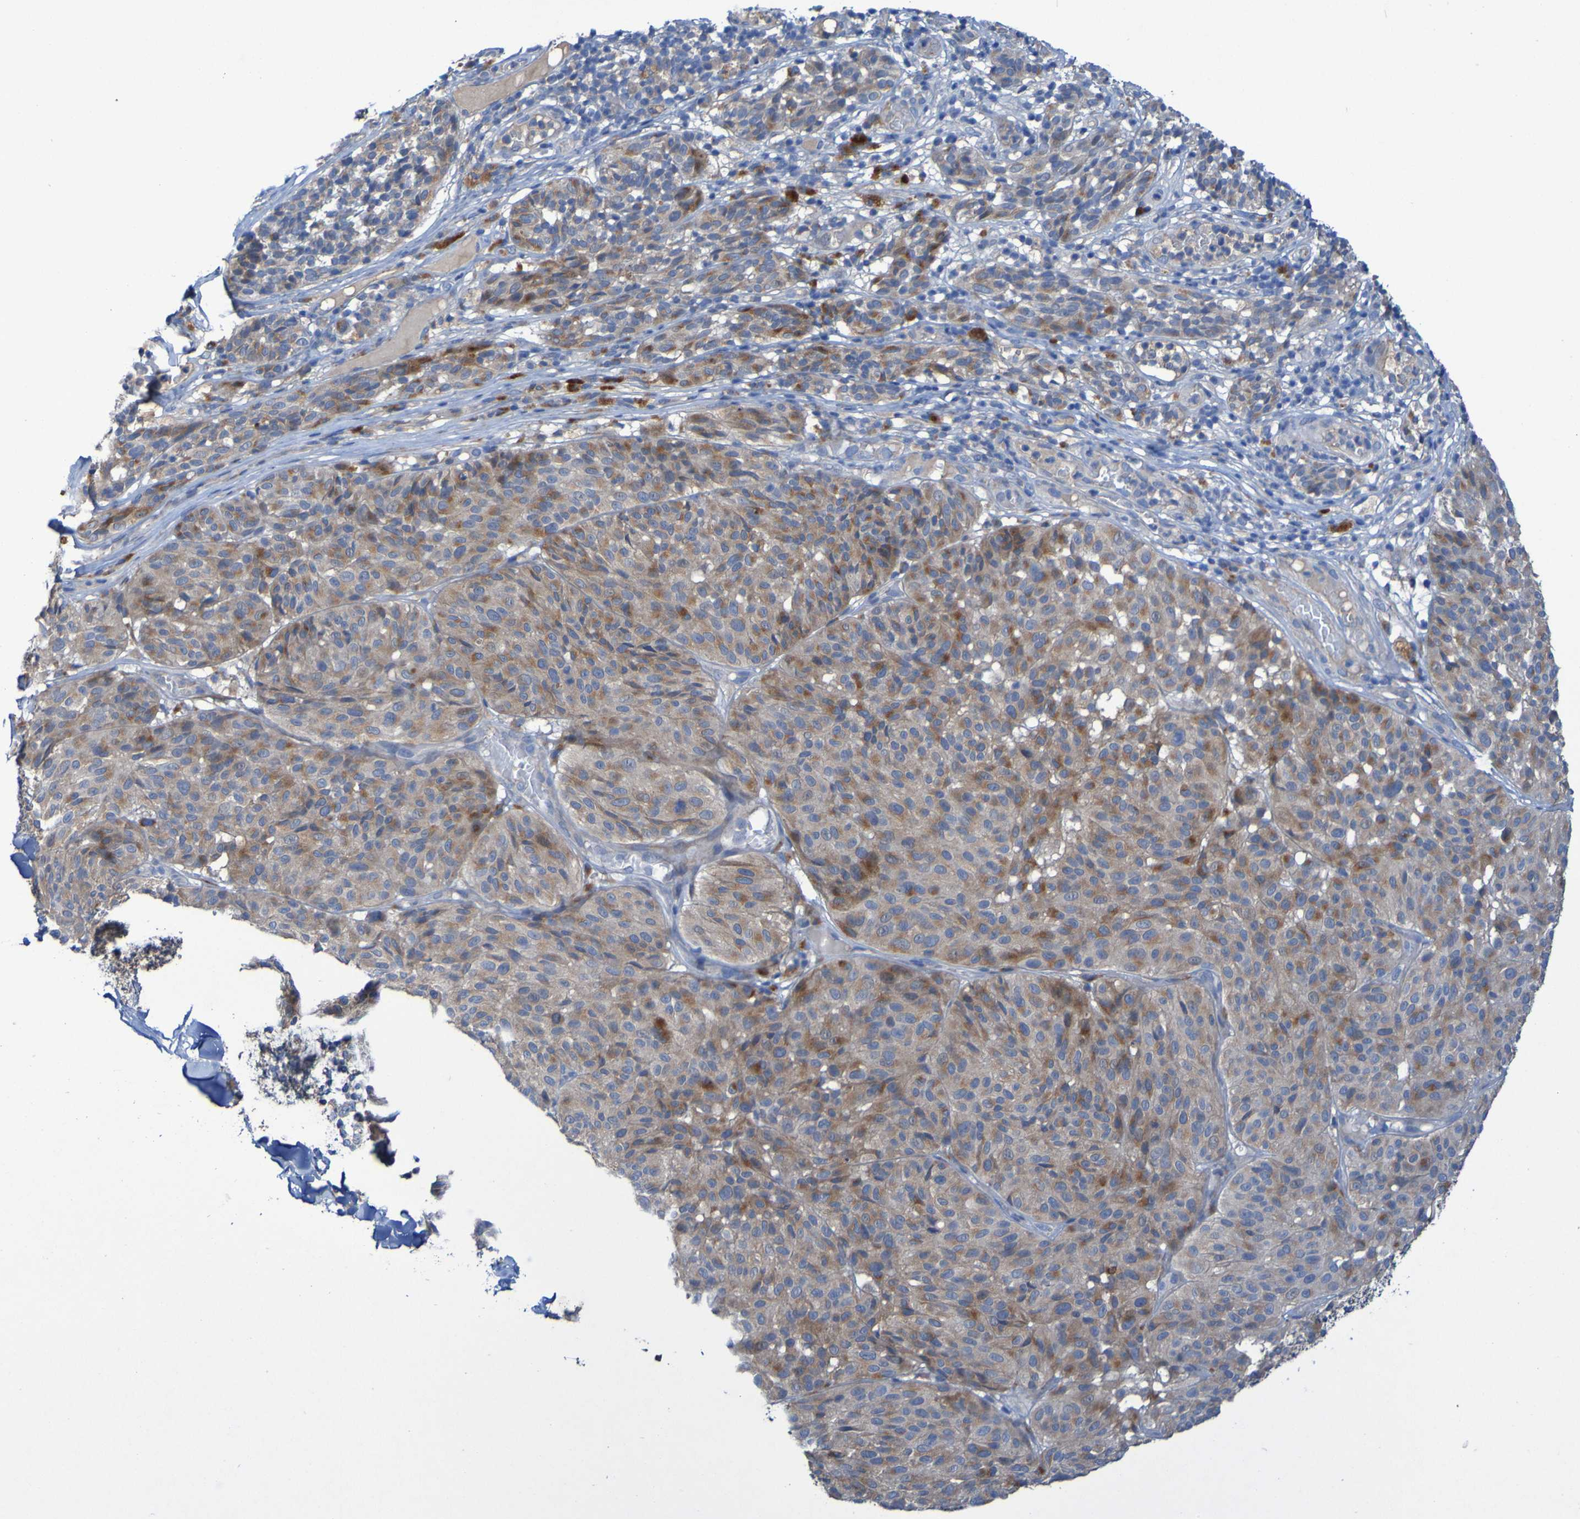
{"staining": {"intensity": "moderate", "quantity": ">75%", "location": "cytoplasmic/membranous"}, "tissue": "melanoma", "cell_type": "Tumor cells", "image_type": "cancer", "snomed": [{"axis": "morphology", "description": "Malignant melanoma, NOS"}, {"axis": "topography", "description": "Skin"}], "caption": "Protein staining reveals moderate cytoplasmic/membranous positivity in about >75% of tumor cells in malignant melanoma.", "gene": "ARHGEF16", "patient": {"sex": "female", "age": 46}}